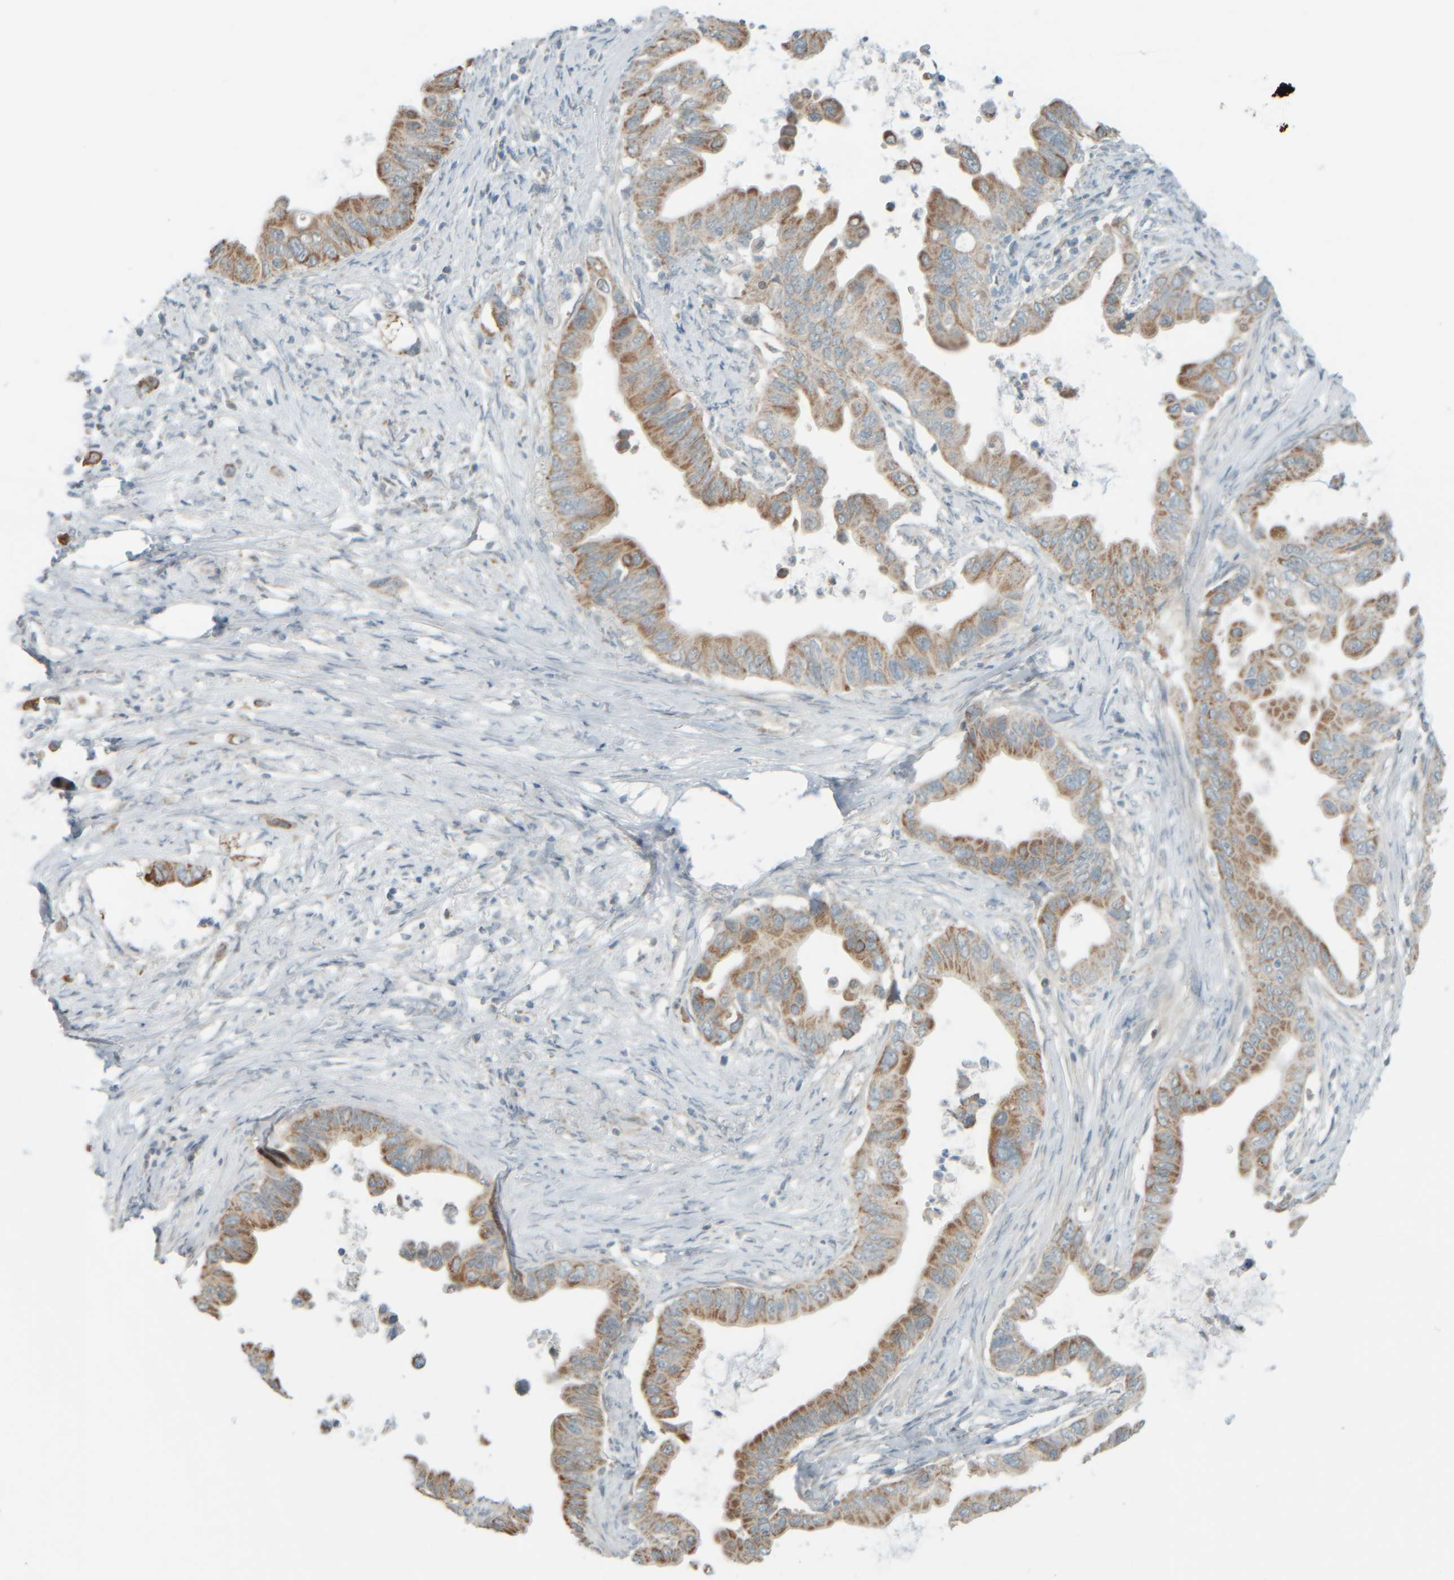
{"staining": {"intensity": "moderate", "quantity": ">75%", "location": "cytoplasmic/membranous"}, "tissue": "pancreatic cancer", "cell_type": "Tumor cells", "image_type": "cancer", "snomed": [{"axis": "morphology", "description": "Adenocarcinoma, NOS"}, {"axis": "topography", "description": "Pancreas"}], "caption": "DAB immunohistochemical staining of pancreatic cancer (adenocarcinoma) exhibits moderate cytoplasmic/membranous protein staining in approximately >75% of tumor cells. (Stains: DAB in brown, nuclei in blue, Microscopy: brightfield microscopy at high magnification).", "gene": "PTGES3L-AARSD1", "patient": {"sex": "female", "age": 72}}